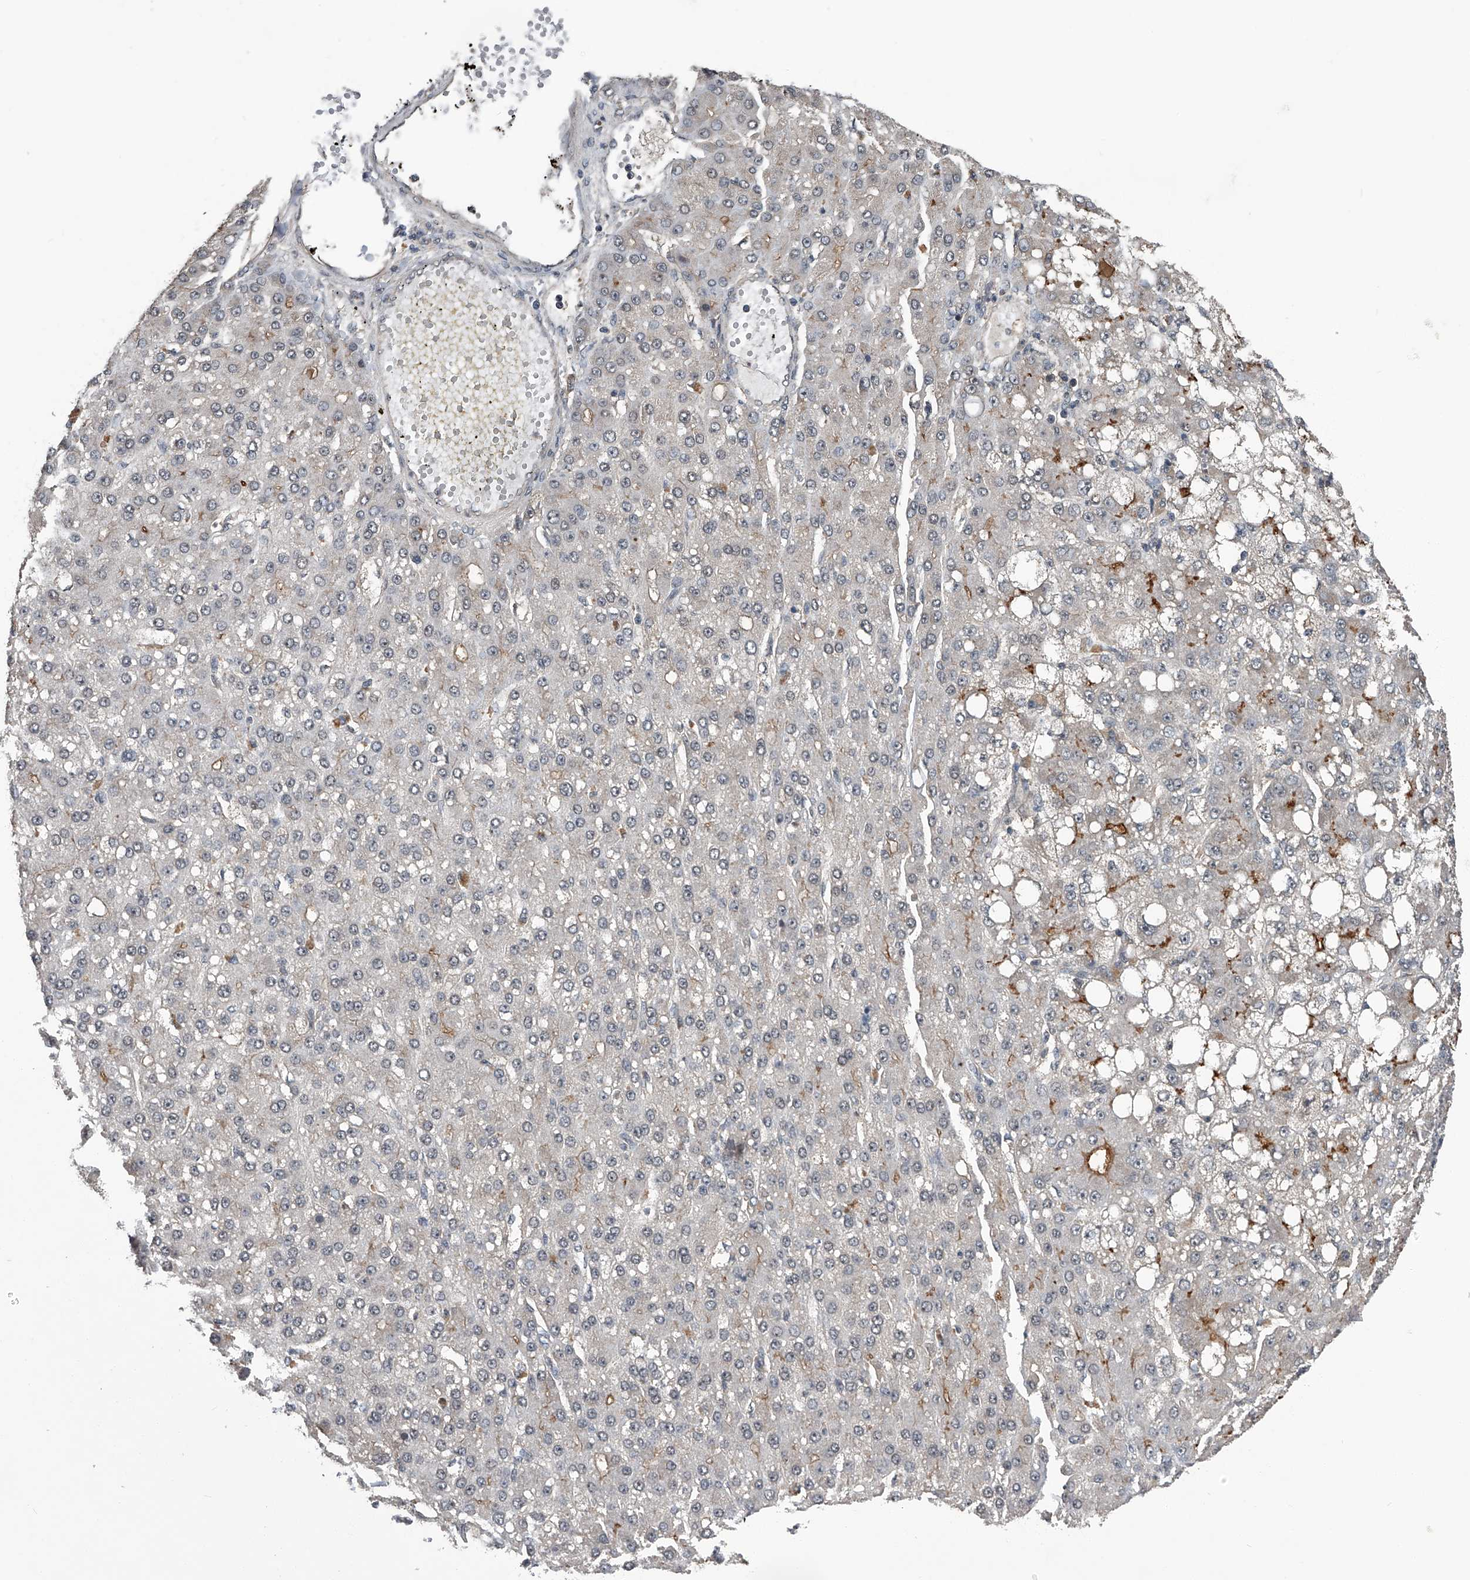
{"staining": {"intensity": "moderate", "quantity": "<25%", "location": "cytoplasmic/membranous"}, "tissue": "liver cancer", "cell_type": "Tumor cells", "image_type": "cancer", "snomed": [{"axis": "morphology", "description": "Carcinoma, Hepatocellular, NOS"}, {"axis": "topography", "description": "Liver"}], "caption": "This image exhibits immunohistochemistry staining of human liver cancer, with low moderate cytoplasmic/membranous positivity in about <25% of tumor cells.", "gene": "SLC12A8", "patient": {"sex": "male", "age": 67}}